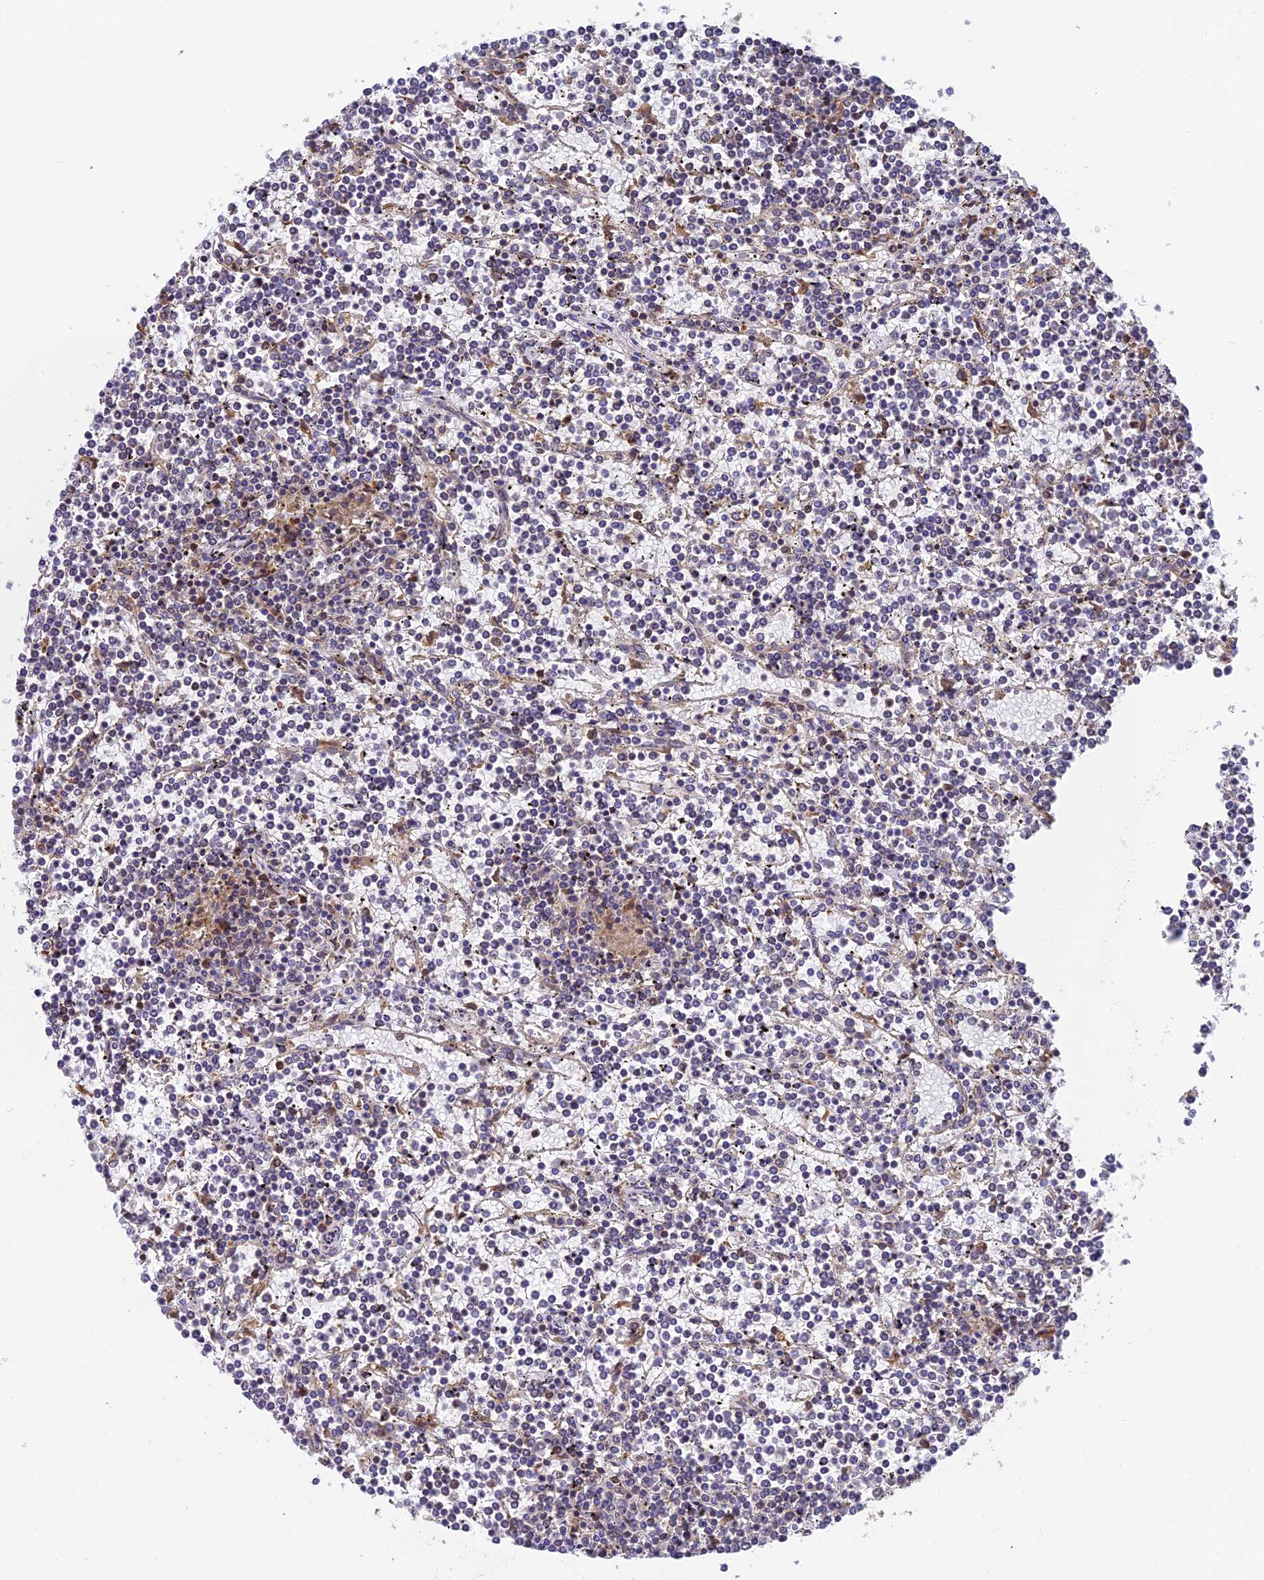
{"staining": {"intensity": "negative", "quantity": "none", "location": "none"}, "tissue": "lymphoma", "cell_type": "Tumor cells", "image_type": "cancer", "snomed": [{"axis": "morphology", "description": "Malignant lymphoma, non-Hodgkin's type, Low grade"}, {"axis": "topography", "description": "Spleen"}], "caption": "Immunohistochemistry (IHC) photomicrograph of lymphoma stained for a protein (brown), which exhibits no positivity in tumor cells.", "gene": "IPO5", "patient": {"sex": "female", "age": 19}}